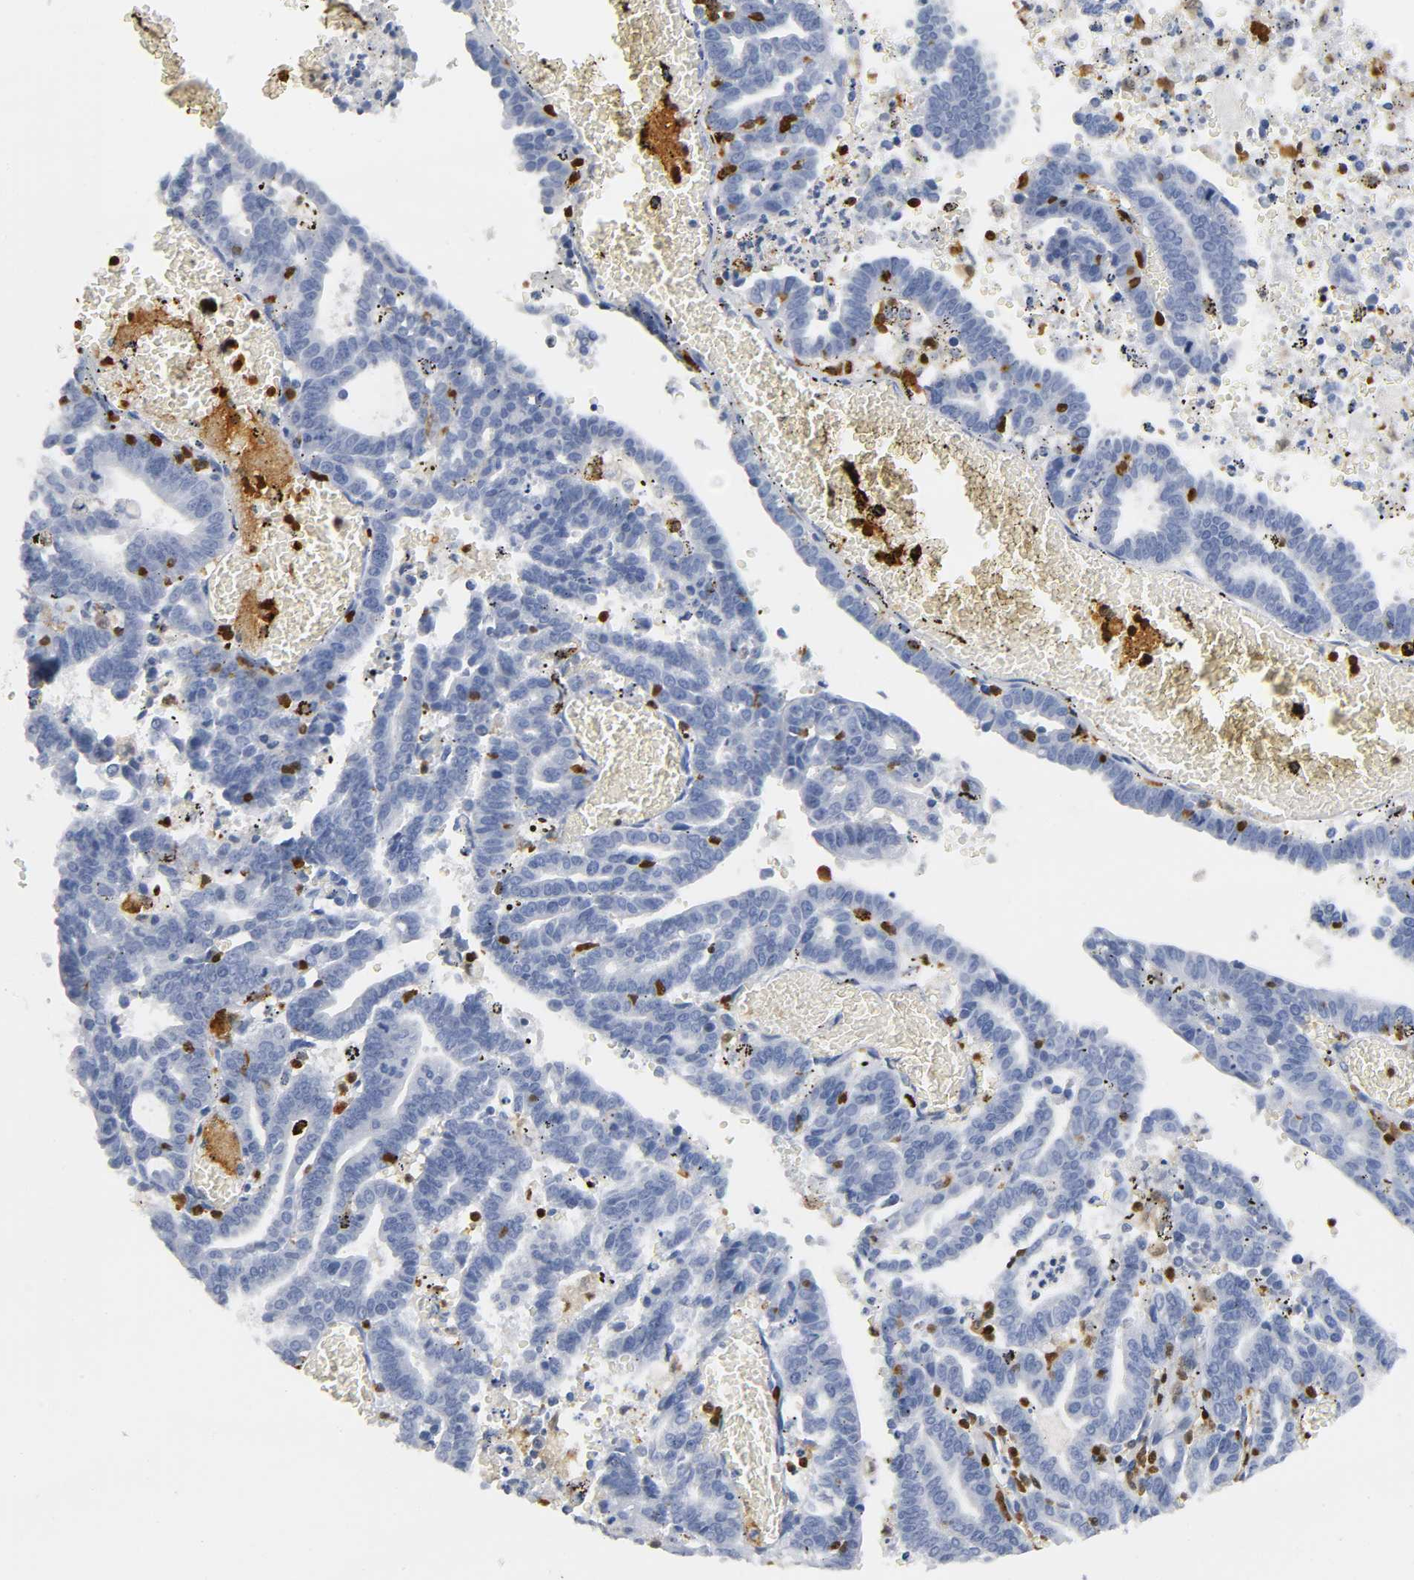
{"staining": {"intensity": "negative", "quantity": "none", "location": "none"}, "tissue": "endometrial cancer", "cell_type": "Tumor cells", "image_type": "cancer", "snomed": [{"axis": "morphology", "description": "Adenocarcinoma, NOS"}, {"axis": "topography", "description": "Uterus"}], "caption": "There is no significant positivity in tumor cells of endometrial cancer (adenocarcinoma).", "gene": "DOK2", "patient": {"sex": "female", "age": 83}}